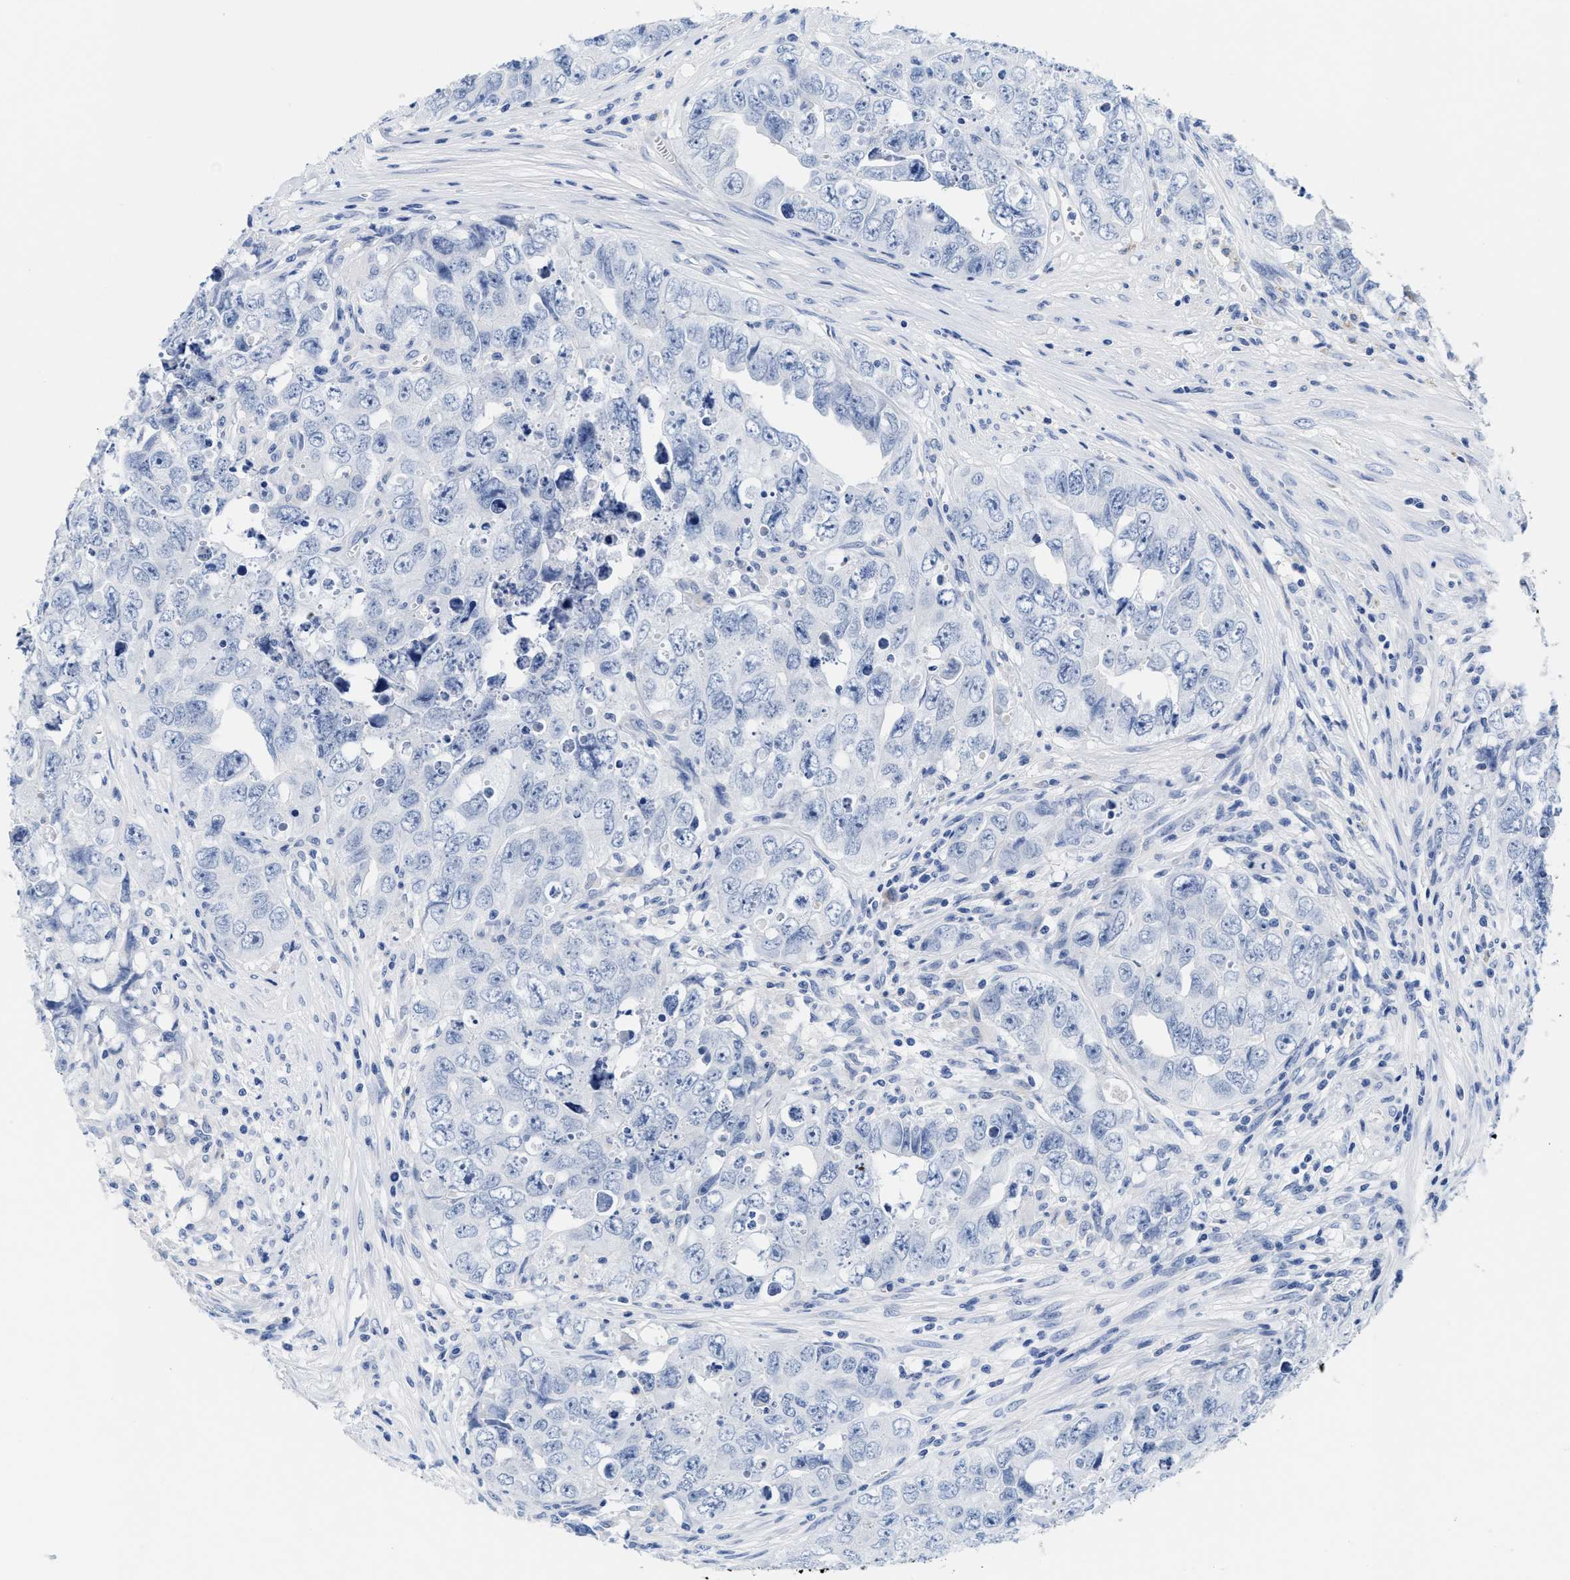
{"staining": {"intensity": "negative", "quantity": "none", "location": "none"}, "tissue": "testis cancer", "cell_type": "Tumor cells", "image_type": "cancer", "snomed": [{"axis": "morphology", "description": "Seminoma, NOS"}, {"axis": "morphology", "description": "Carcinoma, Embryonal, NOS"}, {"axis": "topography", "description": "Testis"}], "caption": "Tumor cells show no significant staining in testis seminoma.", "gene": "TTC3", "patient": {"sex": "male", "age": 43}}